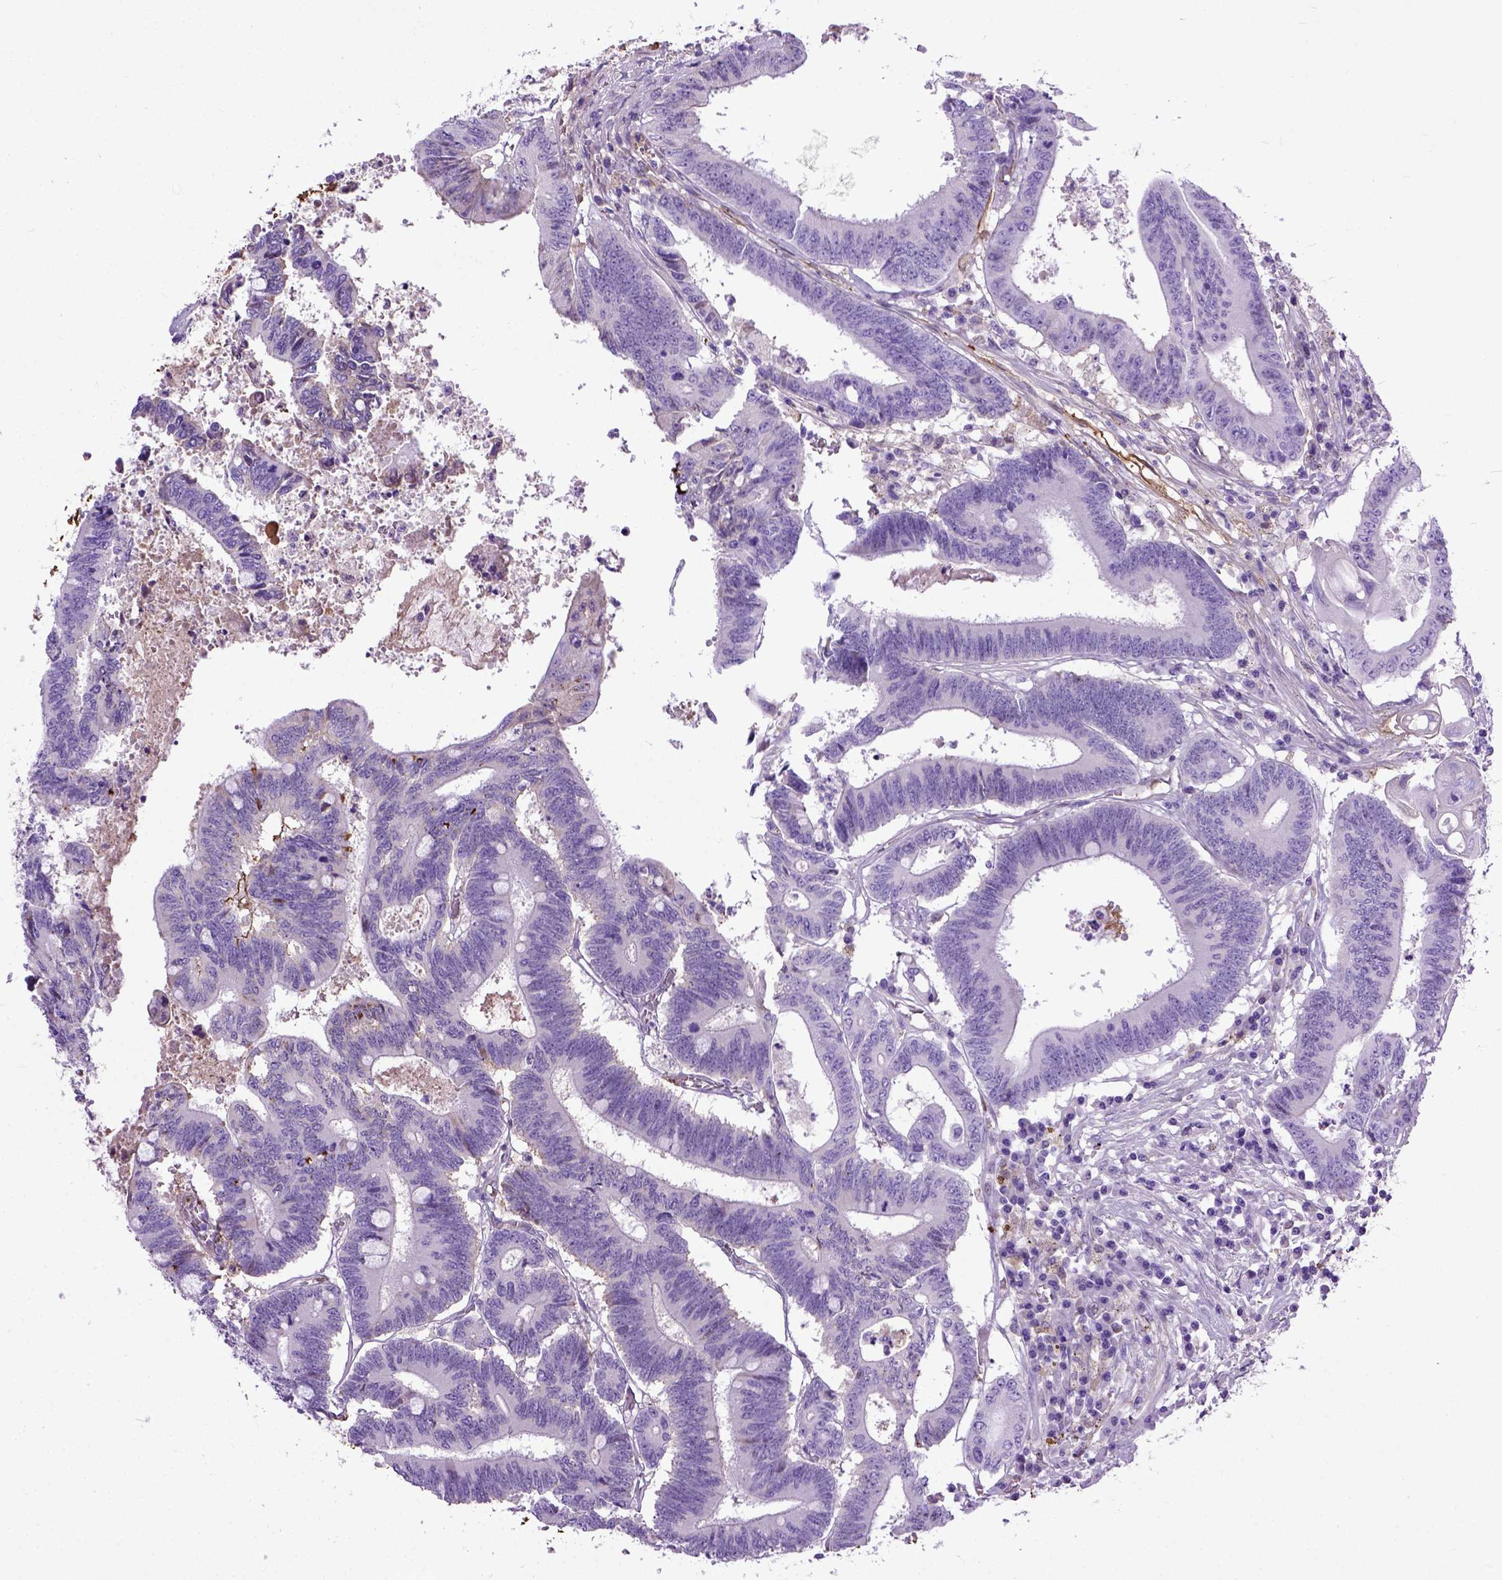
{"staining": {"intensity": "negative", "quantity": "none", "location": "none"}, "tissue": "colorectal cancer", "cell_type": "Tumor cells", "image_type": "cancer", "snomed": [{"axis": "morphology", "description": "Adenocarcinoma, NOS"}, {"axis": "topography", "description": "Rectum"}], "caption": "An IHC micrograph of colorectal adenocarcinoma is shown. There is no staining in tumor cells of colorectal adenocarcinoma.", "gene": "ADAMTS8", "patient": {"sex": "male", "age": 54}}